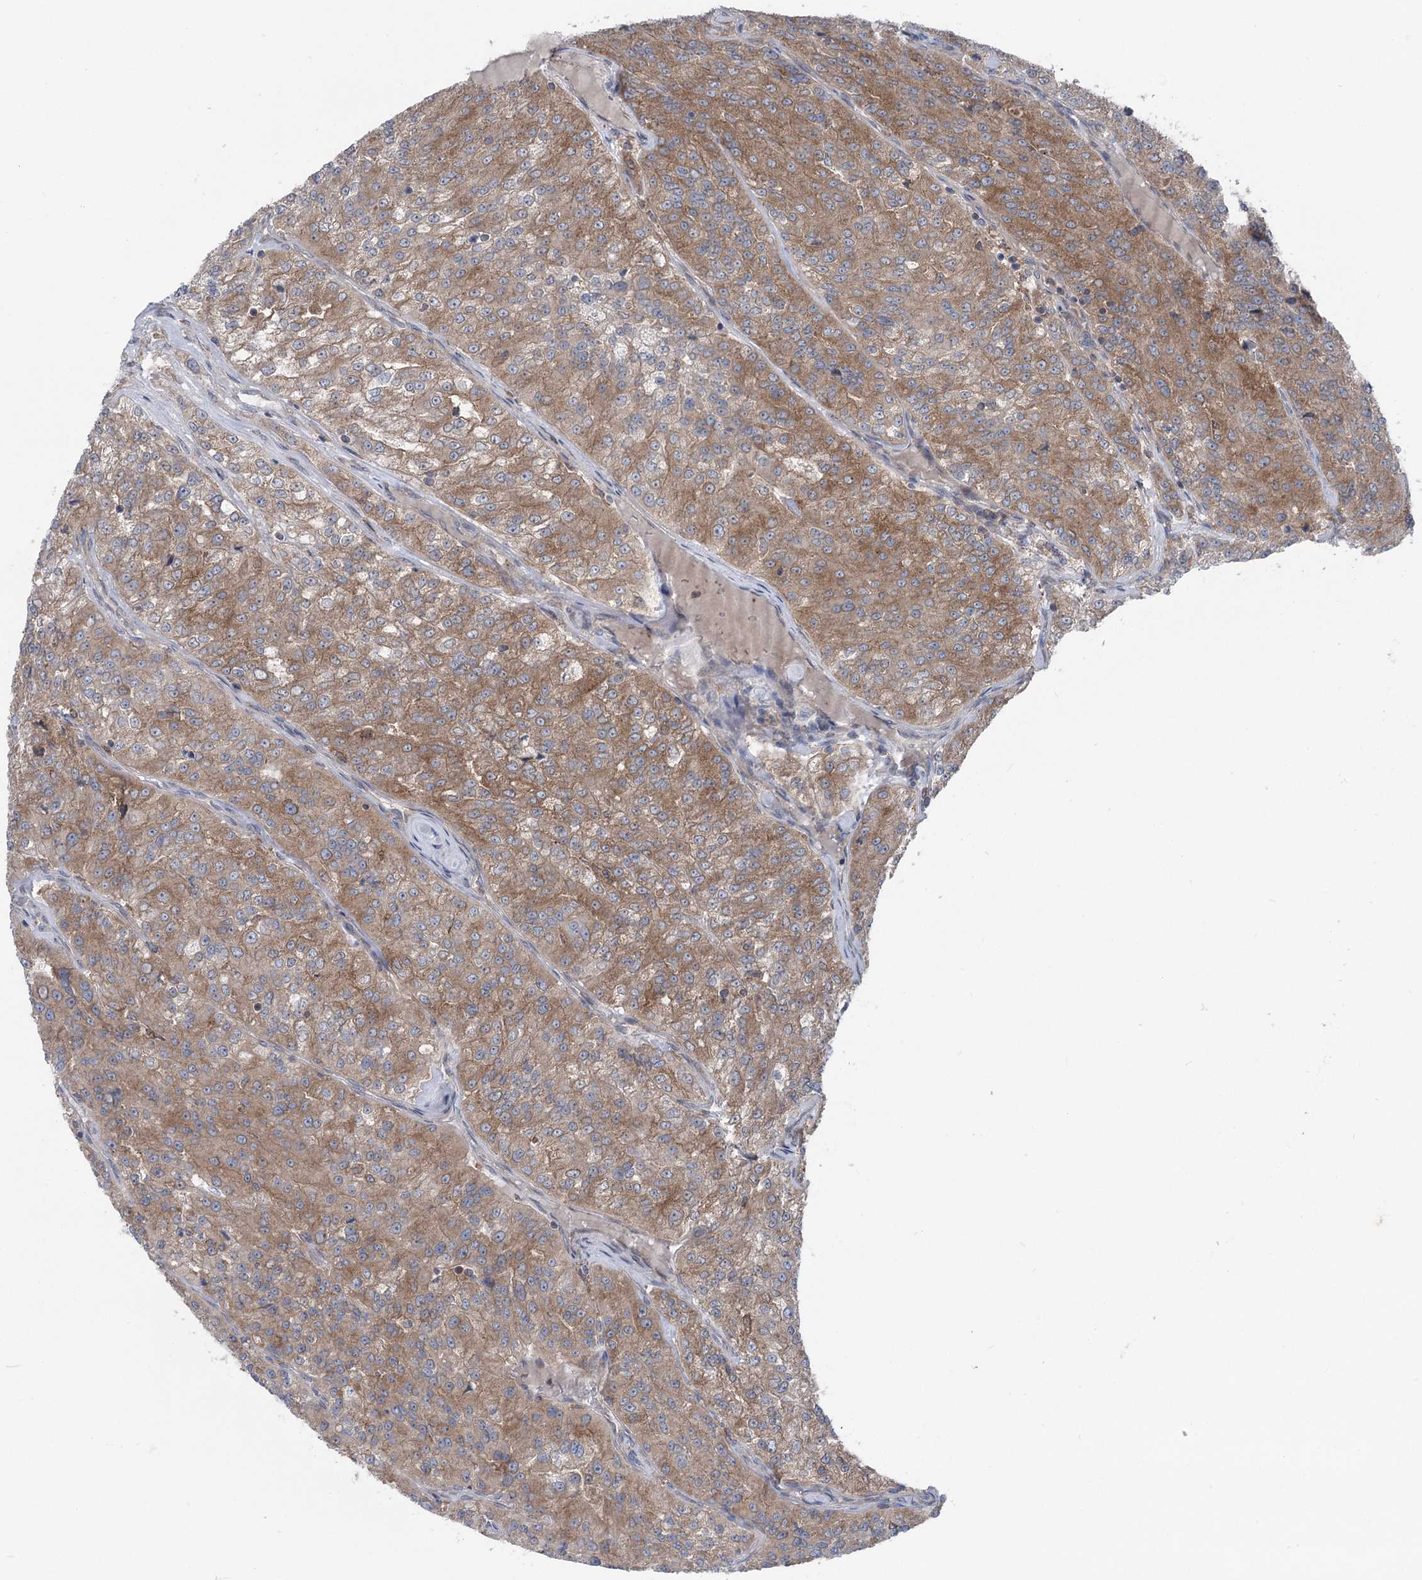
{"staining": {"intensity": "moderate", "quantity": ">75%", "location": "cytoplasmic/membranous"}, "tissue": "renal cancer", "cell_type": "Tumor cells", "image_type": "cancer", "snomed": [{"axis": "morphology", "description": "Adenocarcinoma, NOS"}, {"axis": "topography", "description": "Kidney"}], "caption": "Immunohistochemical staining of adenocarcinoma (renal) displays medium levels of moderate cytoplasmic/membranous positivity in about >75% of tumor cells.", "gene": "PPP1R21", "patient": {"sex": "female", "age": 63}}